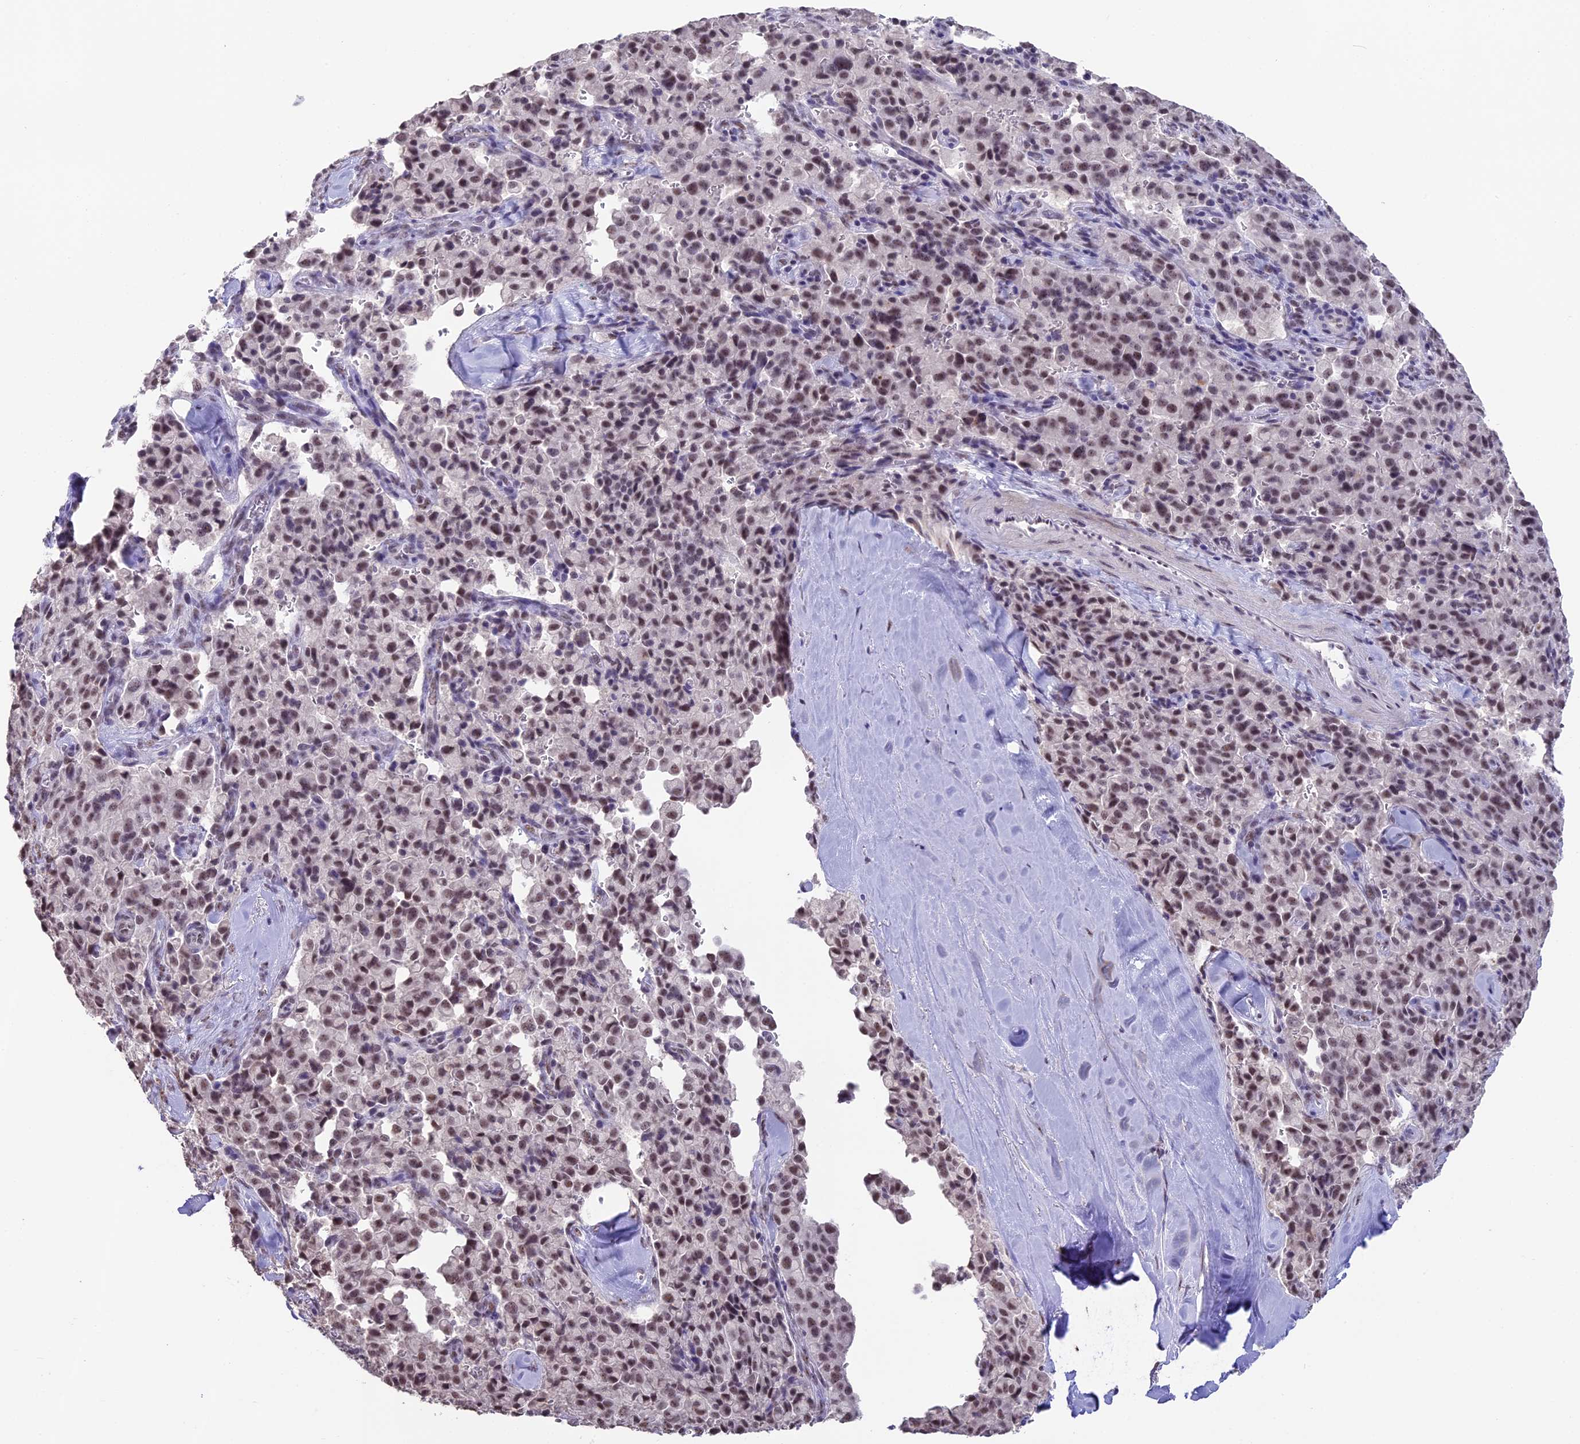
{"staining": {"intensity": "moderate", "quantity": ">75%", "location": "nuclear"}, "tissue": "pancreatic cancer", "cell_type": "Tumor cells", "image_type": "cancer", "snomed": [{"axis": "morphology", "description": "Adenocarcinoma, NOS"}, {"axis": "topography", "description": "Pancreas"}], "caption": "A histopathology image of human adenocarcinoma (pancreatic) stained for a protein shows moderate nuclear brown staining in tumor cells.", "gene": "SETD2", "patient": {"sex": "male", "age": 65}}